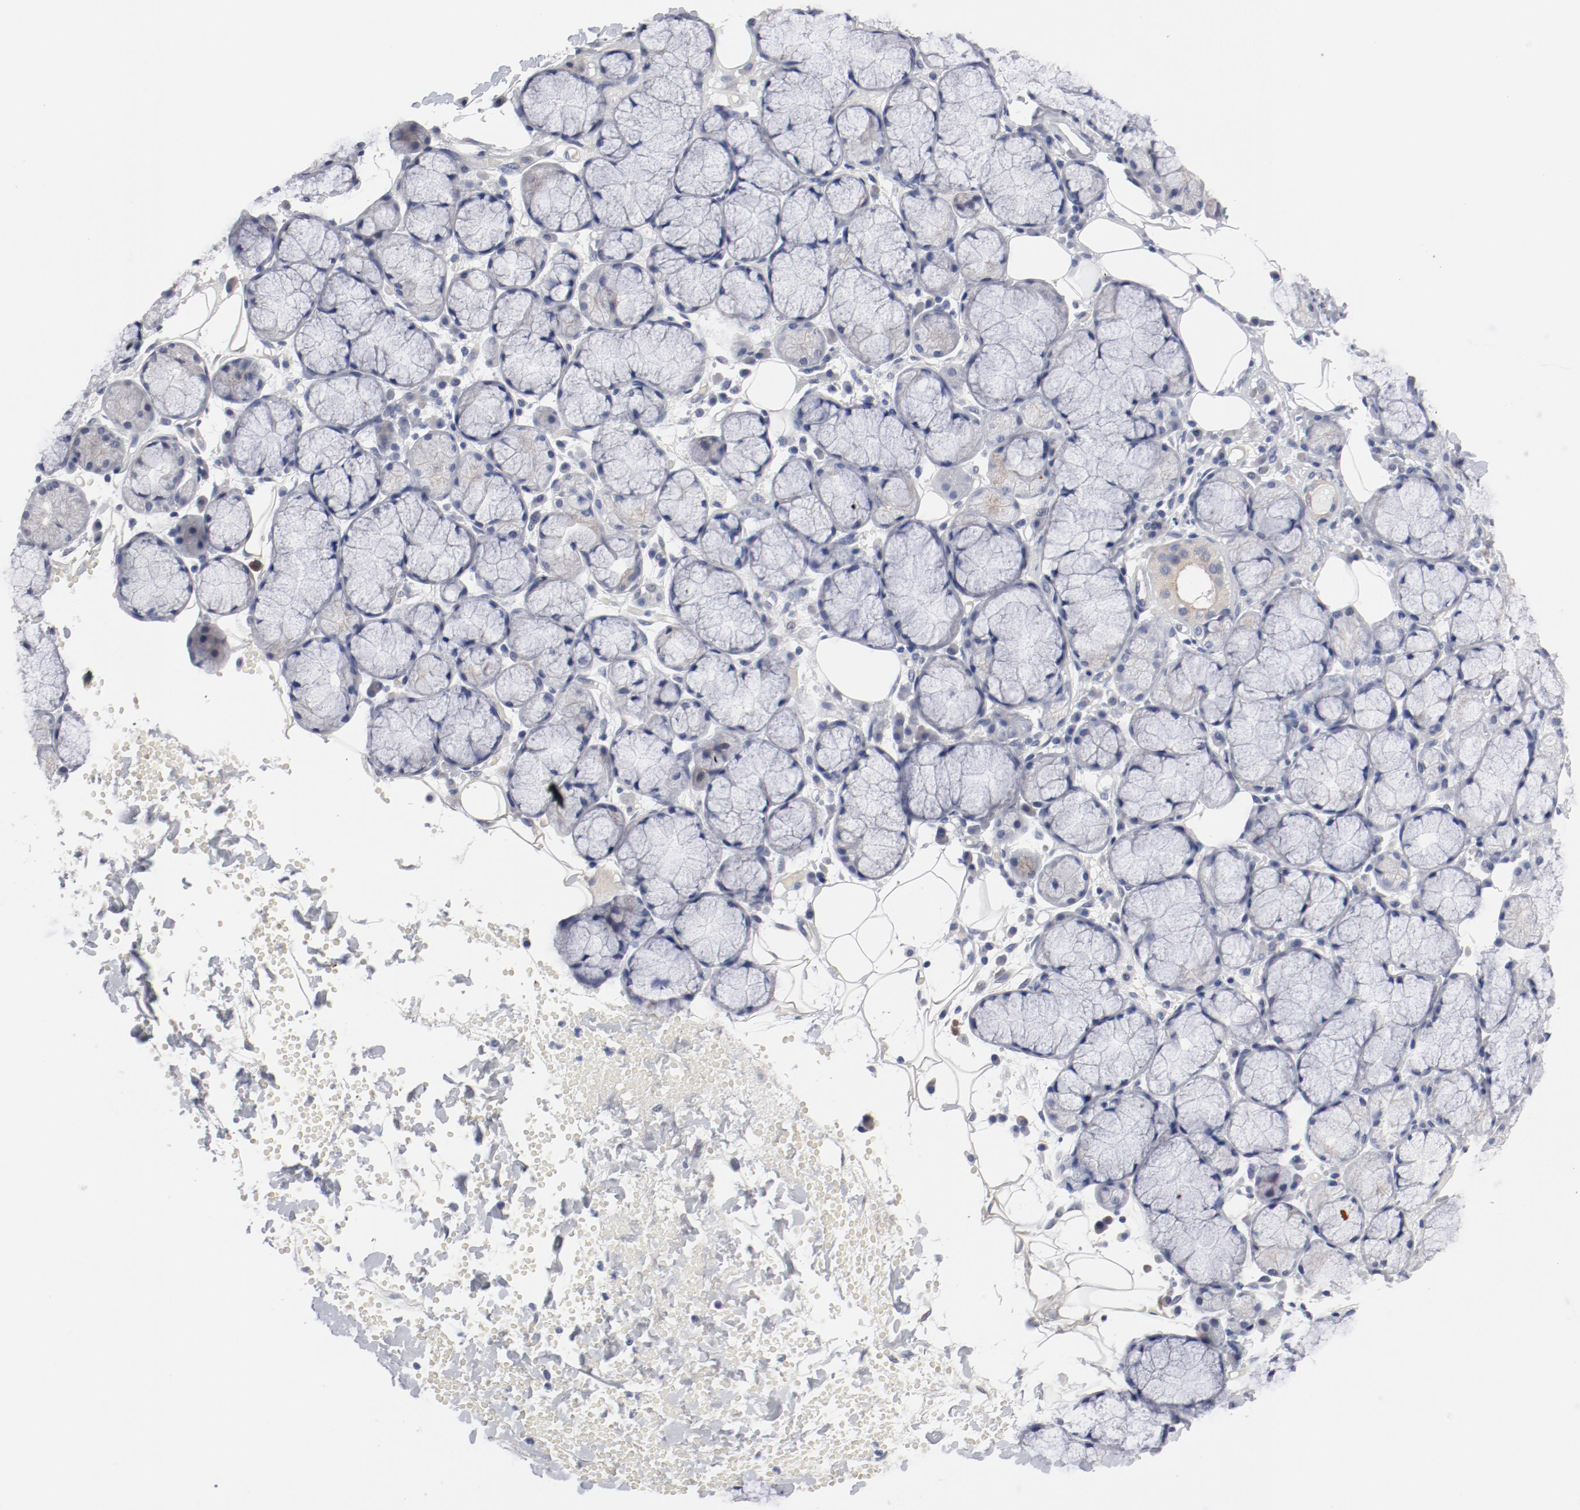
{"staining": {"intensity": "weak", "quantity": "<25%", "location": "cytoplasmic/membranous"}, "tissue": "salivary gland", "cell_type": "Glandular cells", "image_type": "normal", "snomed": [{"axis": "morphology", "description": "Normal tissue, NOS"}, {"axis": "topography", "description": "Skeletal muscle"}, {"axis": "topography", "description": "Oral tissue"}, {"axis": "topography", "description": "Salivary gland"}, {"axis": "topography", "description": "Peripheral nerve tissue"}], "caption": "Image shows no significant protein staining in glandular cells of unremarkable salivary gland.", "gene": "GPR143", "patient": {"sex": "male", "age": 54}}